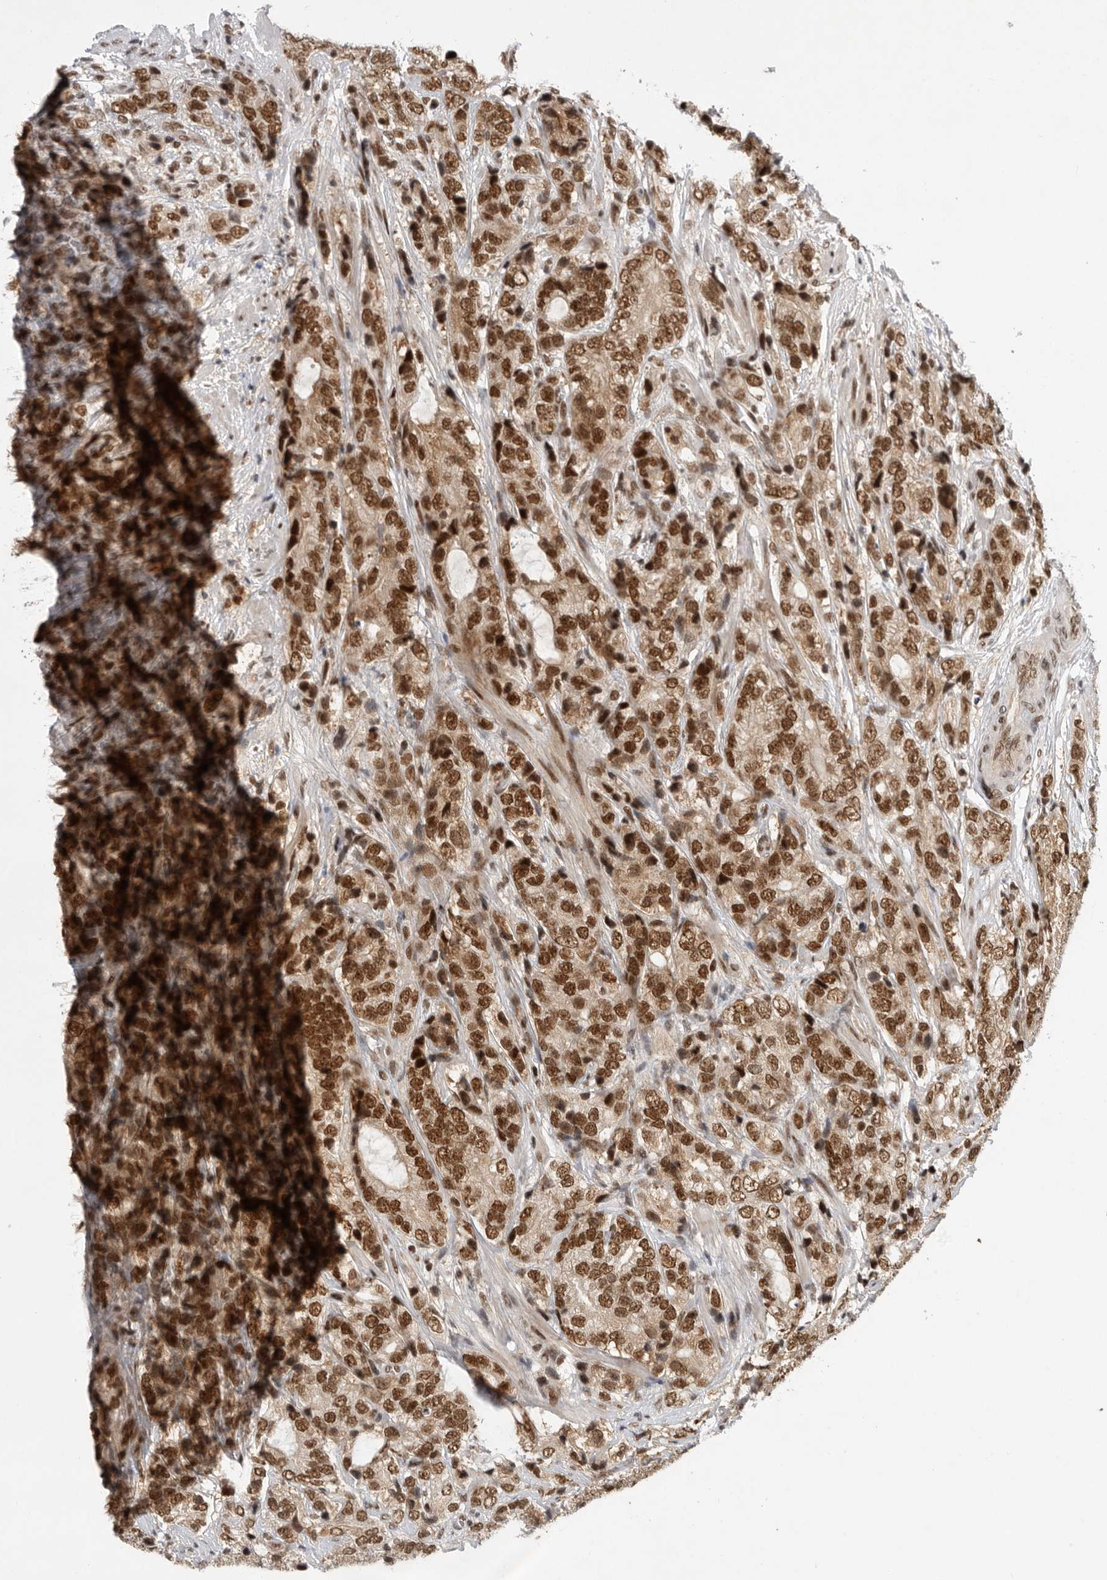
{"staining": {"intensity": "strong", "quantity": ">75%", "location": "nuclear"}, "tissue": "prostate cancer", "cell_type": "Tumor cells", "image_type": "cancer", "snomed": [{"axis": "morphology", "description": "Adenocarcinoma, High grade"}, {"axis": "topography", "description": "Prostate"}], "caption": "The image shows a brown stain indicating the presence of a protein in the nuclear of tumor cells in prostate cancer (high-grade adenocarcinoma).", "gene": "ZNF830", "patient": {"sex": "male", "age": 57}}